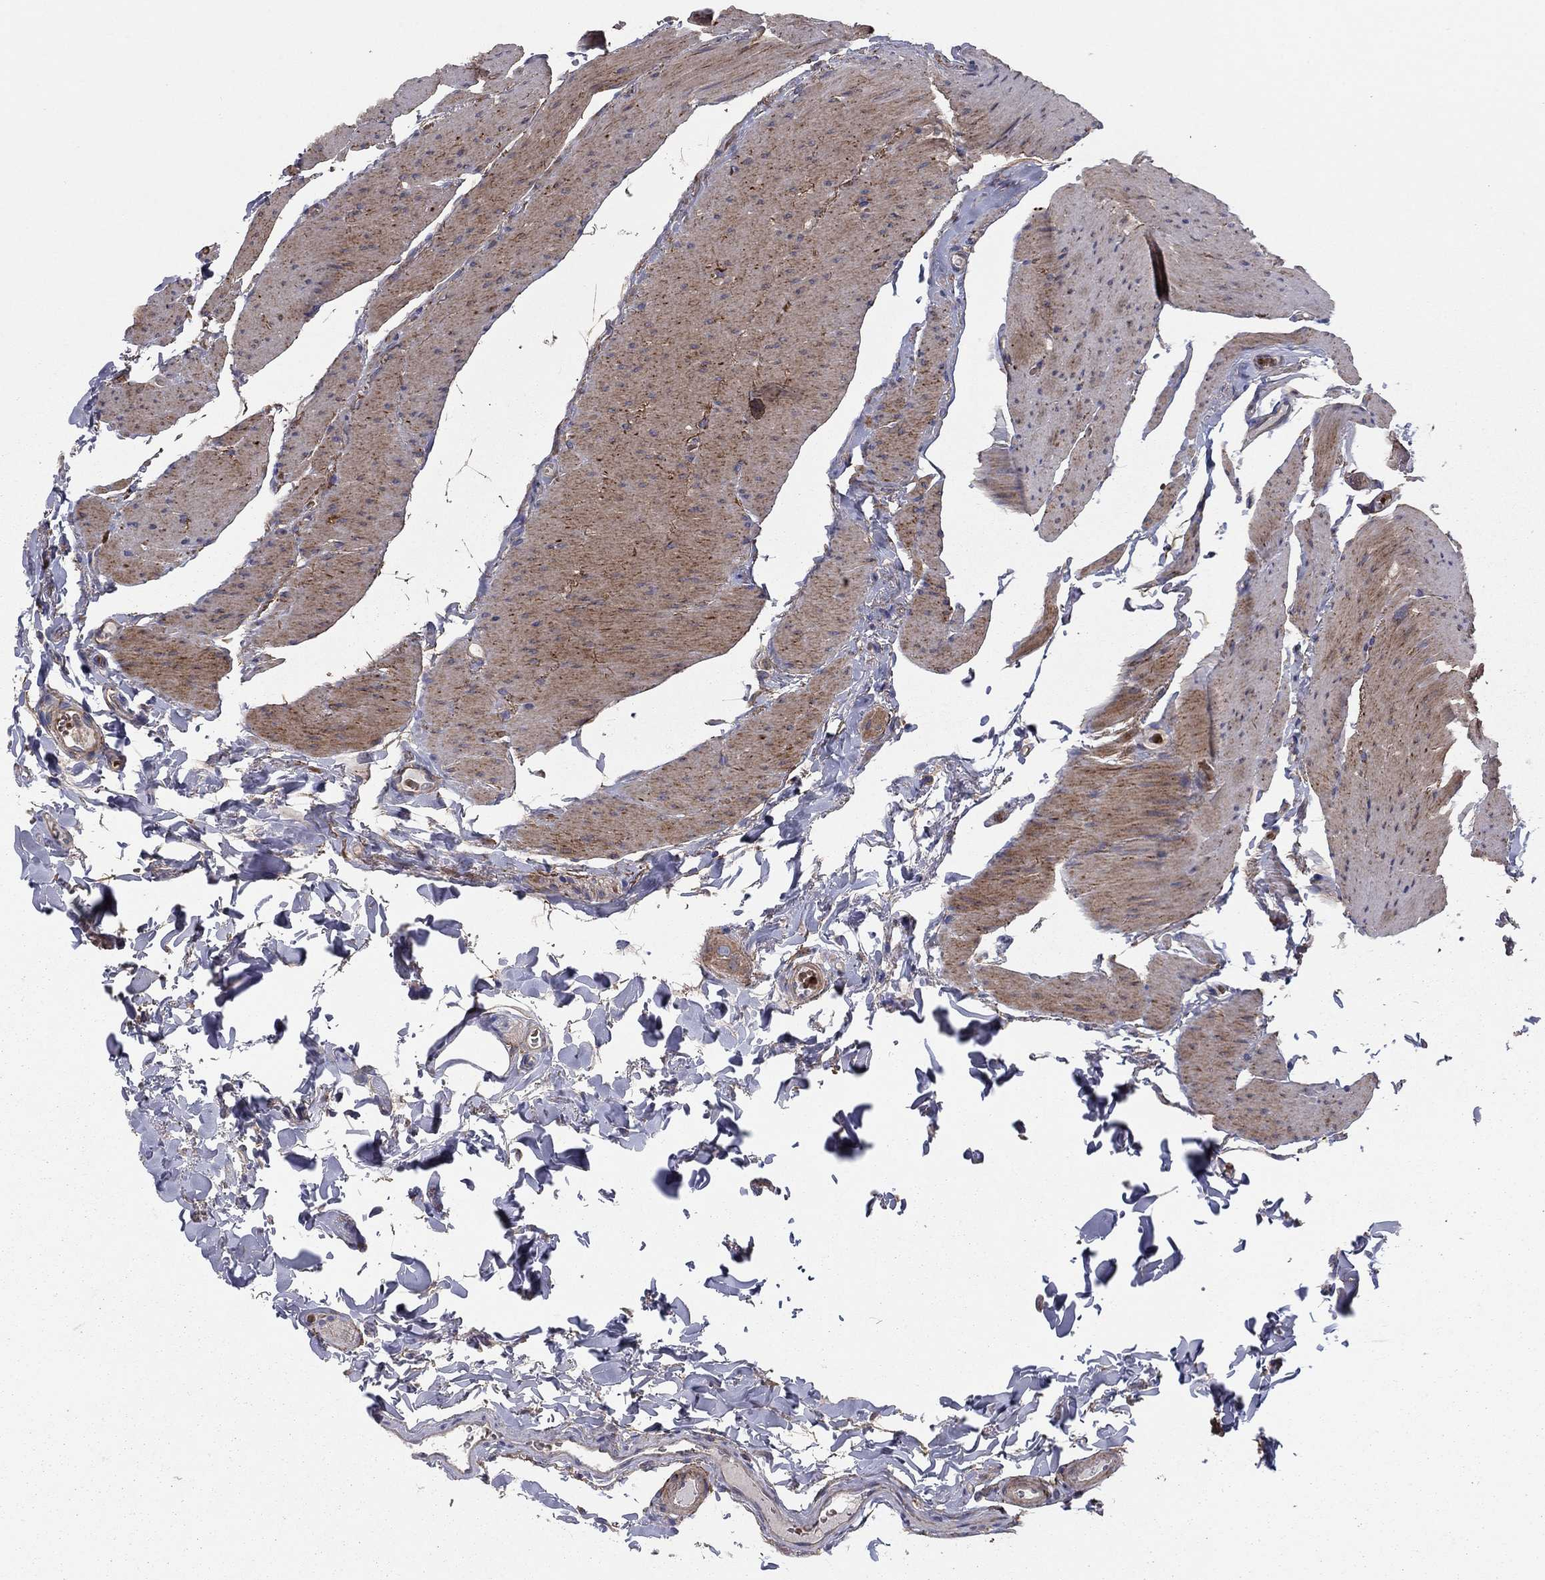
{"staining": {"intensity": "negative", "quantity": "none", "location": "none"}, "tissue": "colon", "cell_type": "Endothelial cells", "image_type": "normal", "snomed": [{"axis": "morphology", "description": "Normal tissue, NOS"}, {"axis": "topography", "description": "Colon"}], "caption": "IHC photomicrograph of benign colon: colon stained with DAB (3,3'-diaminobenzidine) displays no significant protein staining in endothelial cells.", "gene": "RNF123", "patient": {"sex": "female", "age": 86}}